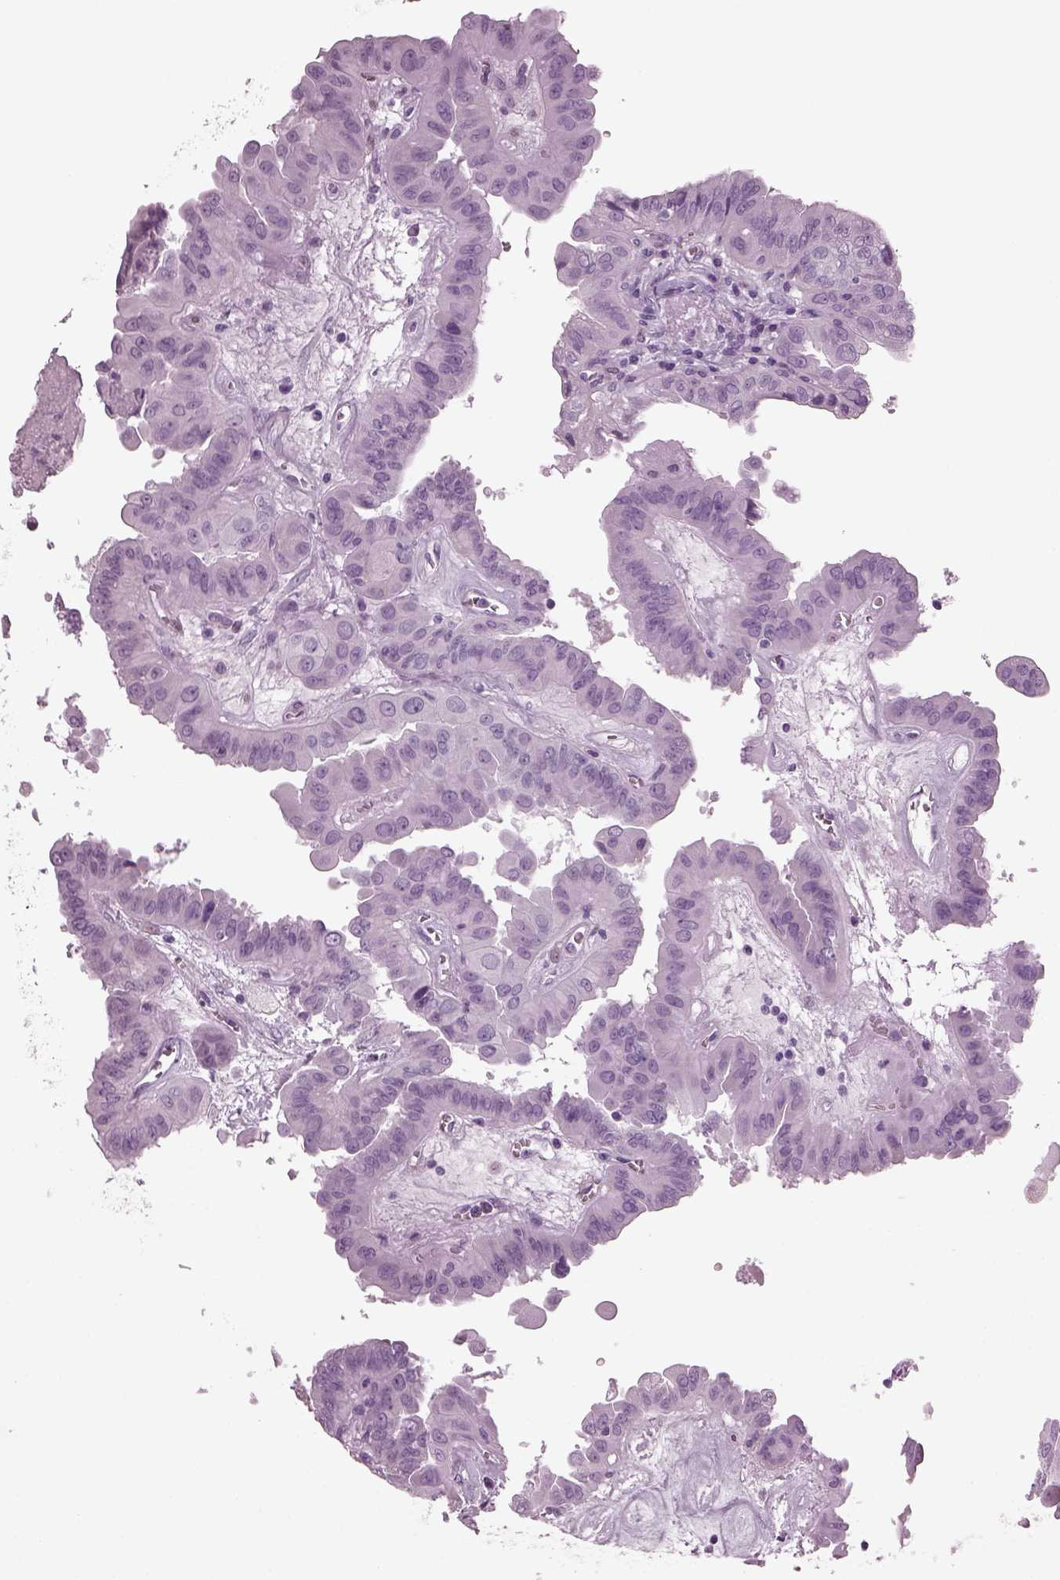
{"staining": {"intensity": "negative", "quantity": "none", "location": "none"}, "tissue": "thyroid cancer", "cell_type": "Tumor cells", "image_type": "cancer", "snomed": [{"axis": "morphology", "description": "Papillary adenocarcinoma, NOS"}, {"axis": "topography", "description": "Thyroid gland"}], "caption": "Immunohistochemistry micrograph of neoplastic tissue: papillary adenocarcinoma (thyroid) stained with DAB demonstrates no significant protein expression in tumor cells.", "gene": "TPPP2", "patient": {"sex": "female", "age": 37}}